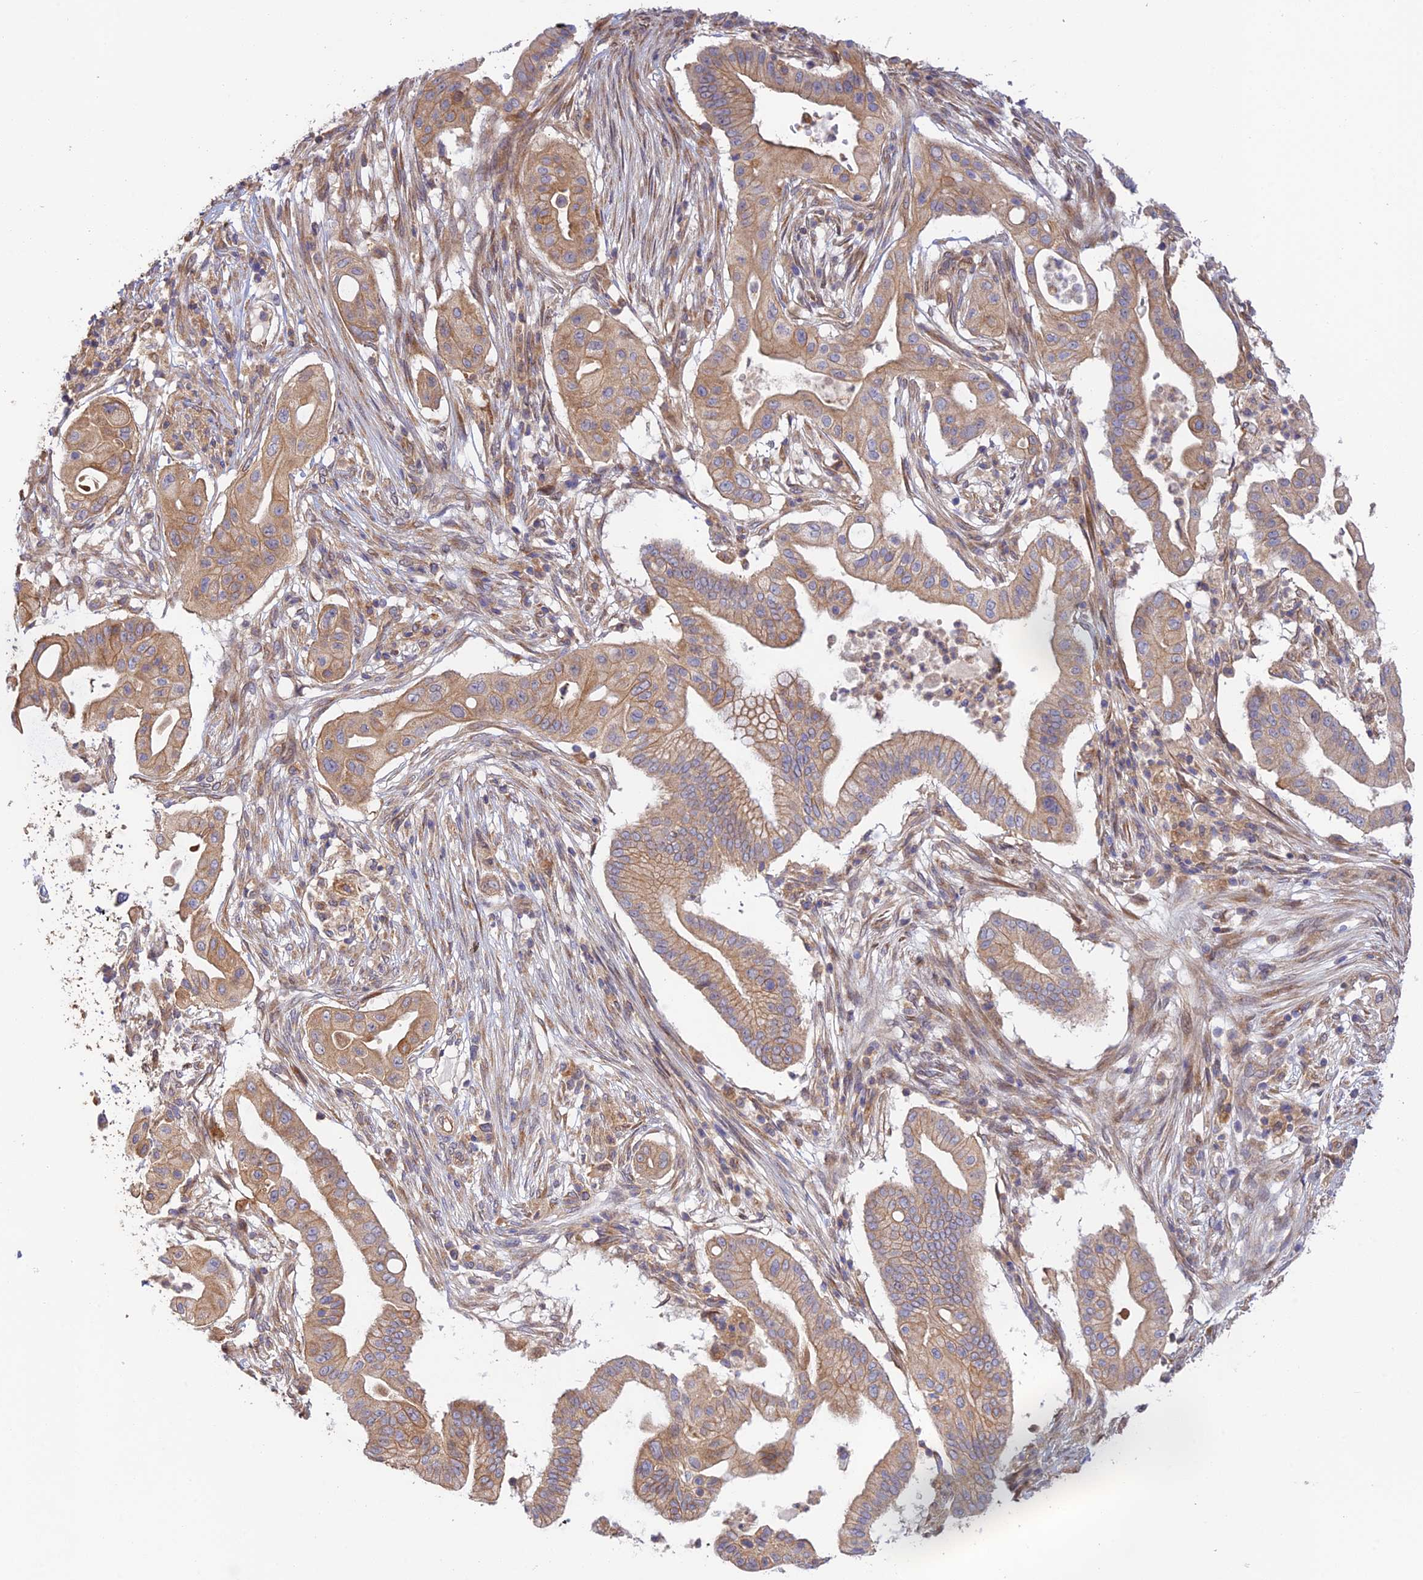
{"staining": {"intensity": "moderate", "quantity": ">75%", "location": "cytoplasmic/membranous"}, "tissue": "pancreatic cancer", "cell_type": "Tumor cells", "image_type": "cancer", "snomed": [{"axis": "morphology", "description": "Adenocarcinoma, NOS"}, {"axis": "topography", "description": "Pancreas"}], "caption": "The immunohistochemical stain shows moderate cytoplasmic/membranous staining in tumor cells of pancreatic cancer (adenocarcinoma) tissue.", "gene": "MYO9A", "patient": {"sex": "male", "age": 68}}